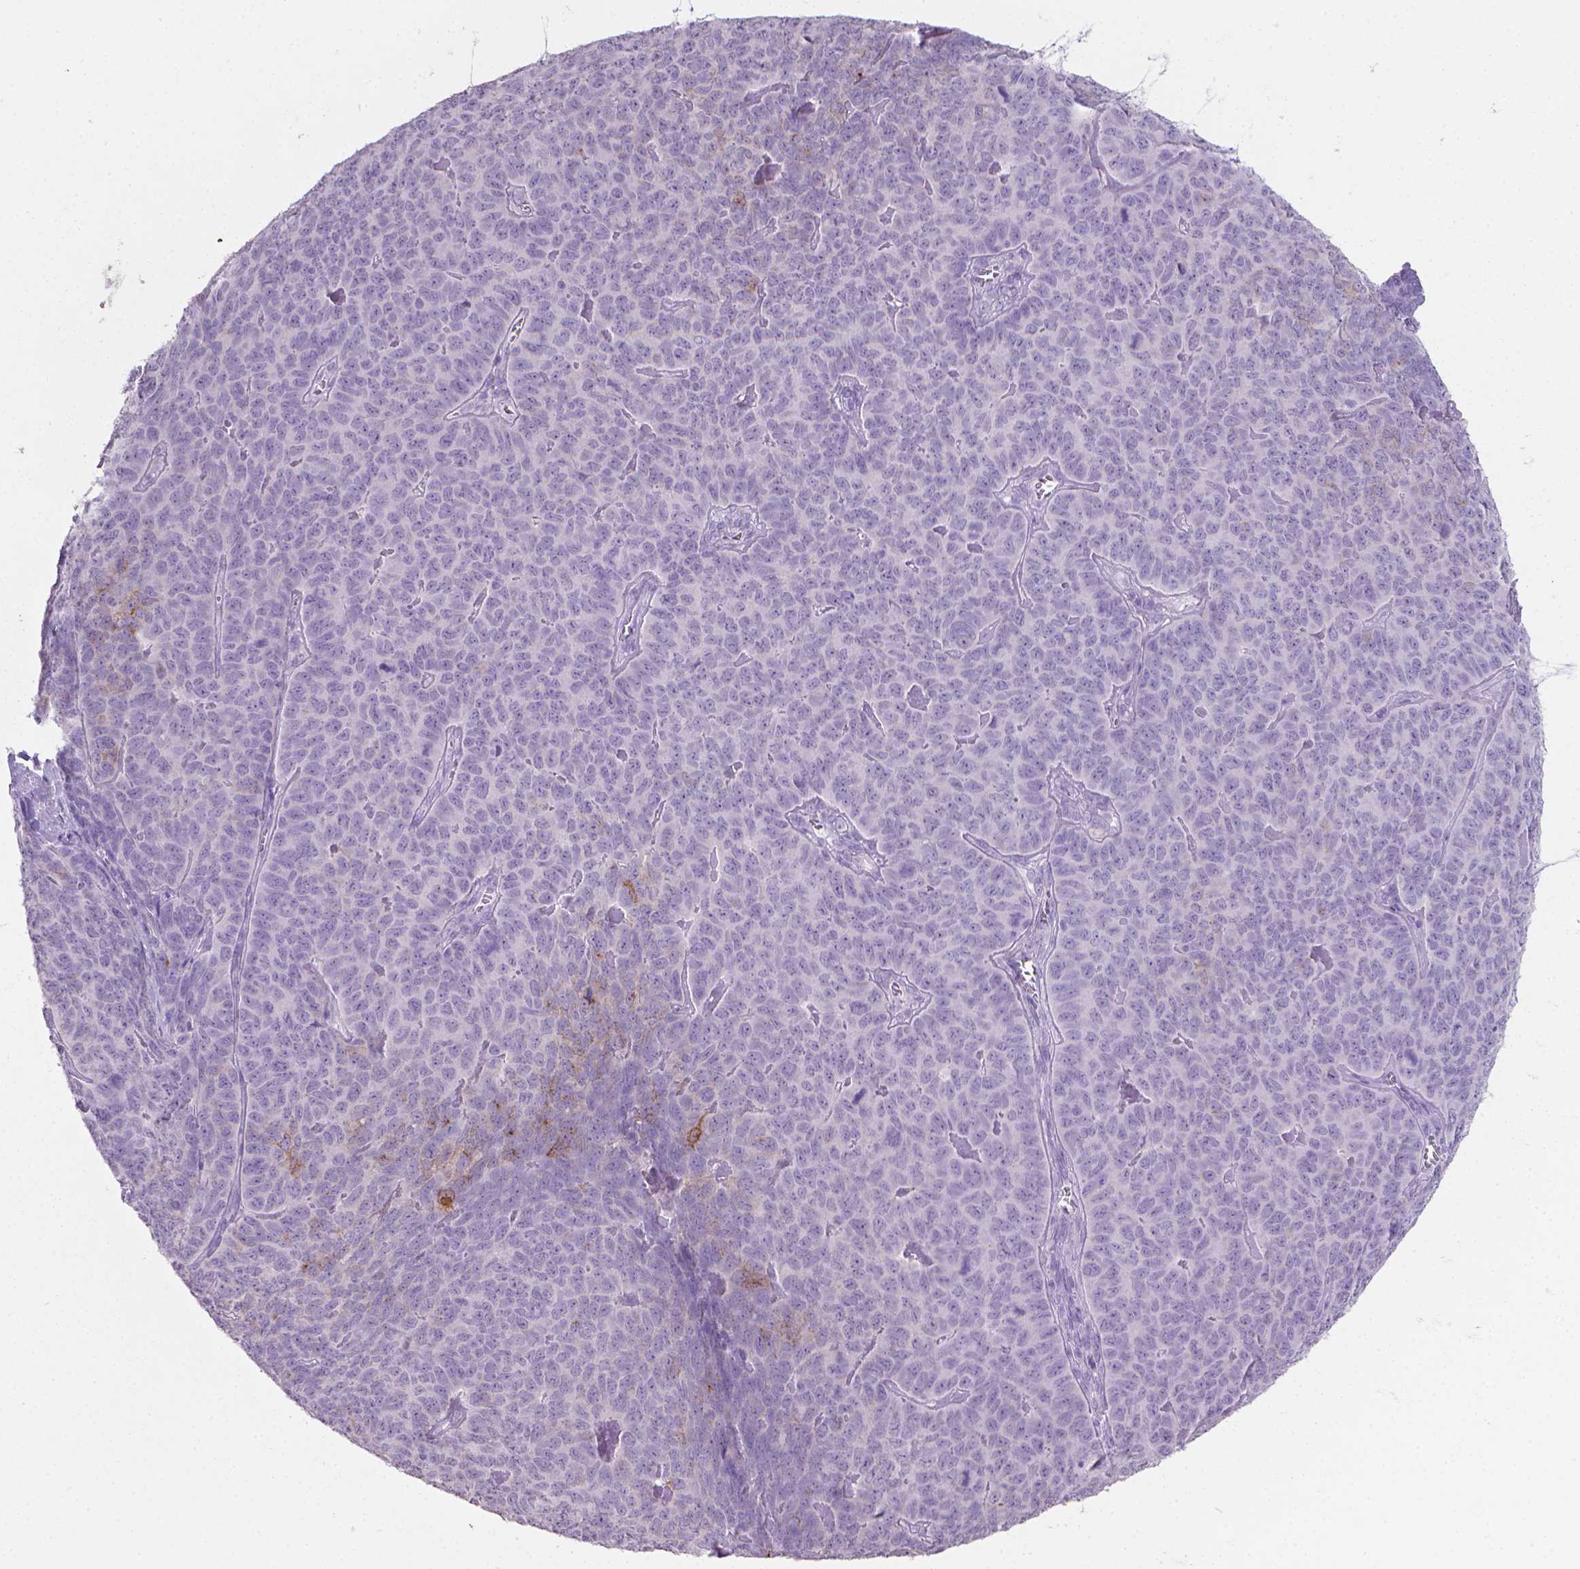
{"staining": {"intensity": "negative", "quantity": "none", "location": "none"}, "tissue": "skin cancer", "cell_type": "Tumor cells", "image_type": "cancer", "snomed": [{"axis": "morphology", "description": "Squamous cell carcinoma, NOS"}, {"axis": "topography", "description": "Skin"}, {"axis": "topography", "description": "Anal"}], "caption": "IHC of squamous cell carcinoma (skin) reveals no staining in tumor cells. (DAB immunohistochemistry (IHC) with hematoxylin counter stain).", "gene": "MUC1", "patient": {"sex": "female", "age": 51}}